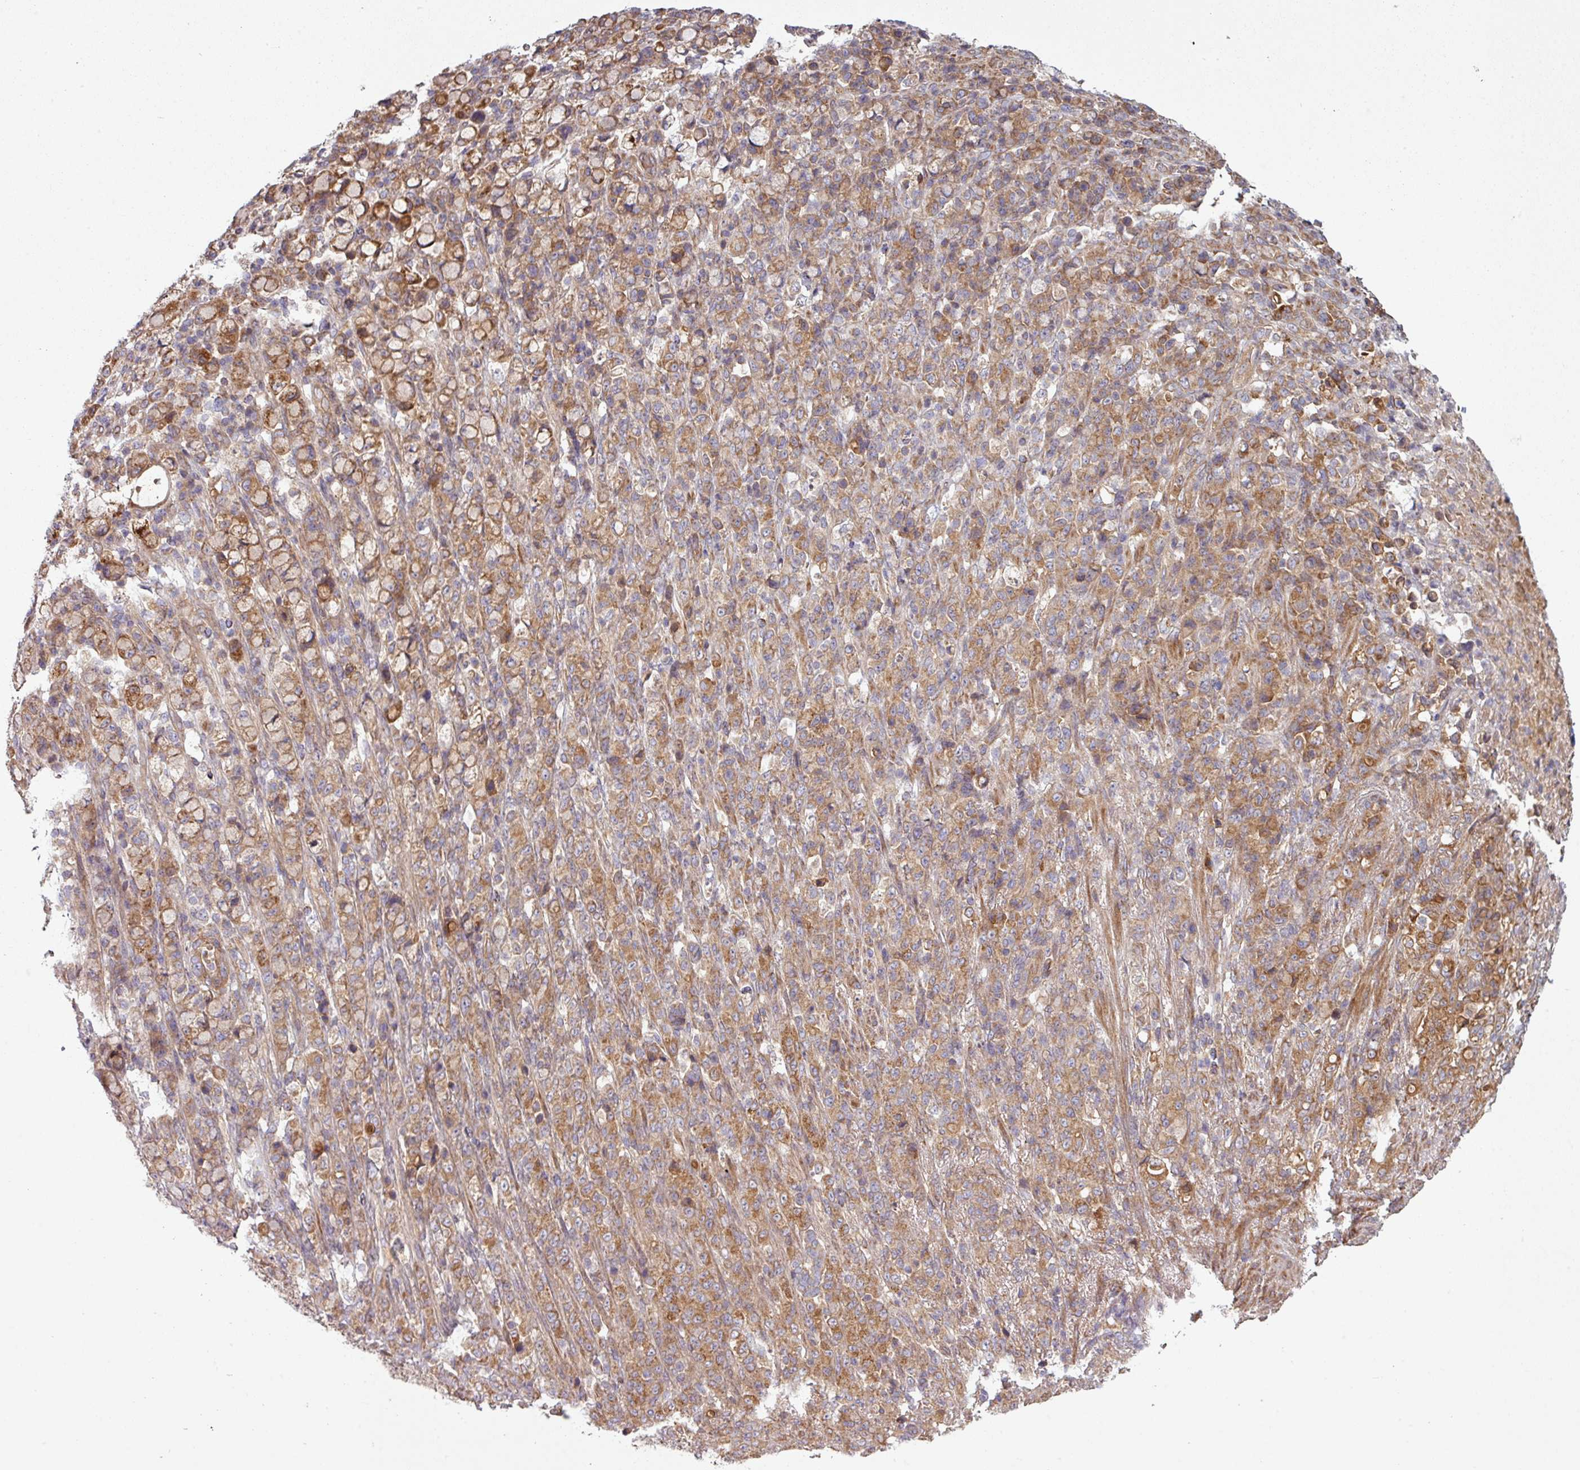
{"staining": {"intensity": "moderate", "quantity": ">75%", "location": "cytoplasmic/membranous"}, "tissue": "stomach cancer", "cell_type": "Tumor cells", "image_type": "cancer", "snomed": [{"axis": "morphology", "description": "Normal tissue, NOS"}, {"axis": "morphology", "description": "Adenocarcinoma, NOS"}, {"axis": "topography", "description": "Stomach"}], "caption": "IHC of stomach cancer (adenocarcinoma) reveals medium levels of moderate cytoplasmic/membranous positivity in about >75% of tumor cells. Nuclei are stained in blue.", "gene": "SNRNP25", "patient": {"sex": "female", "age": 79}}